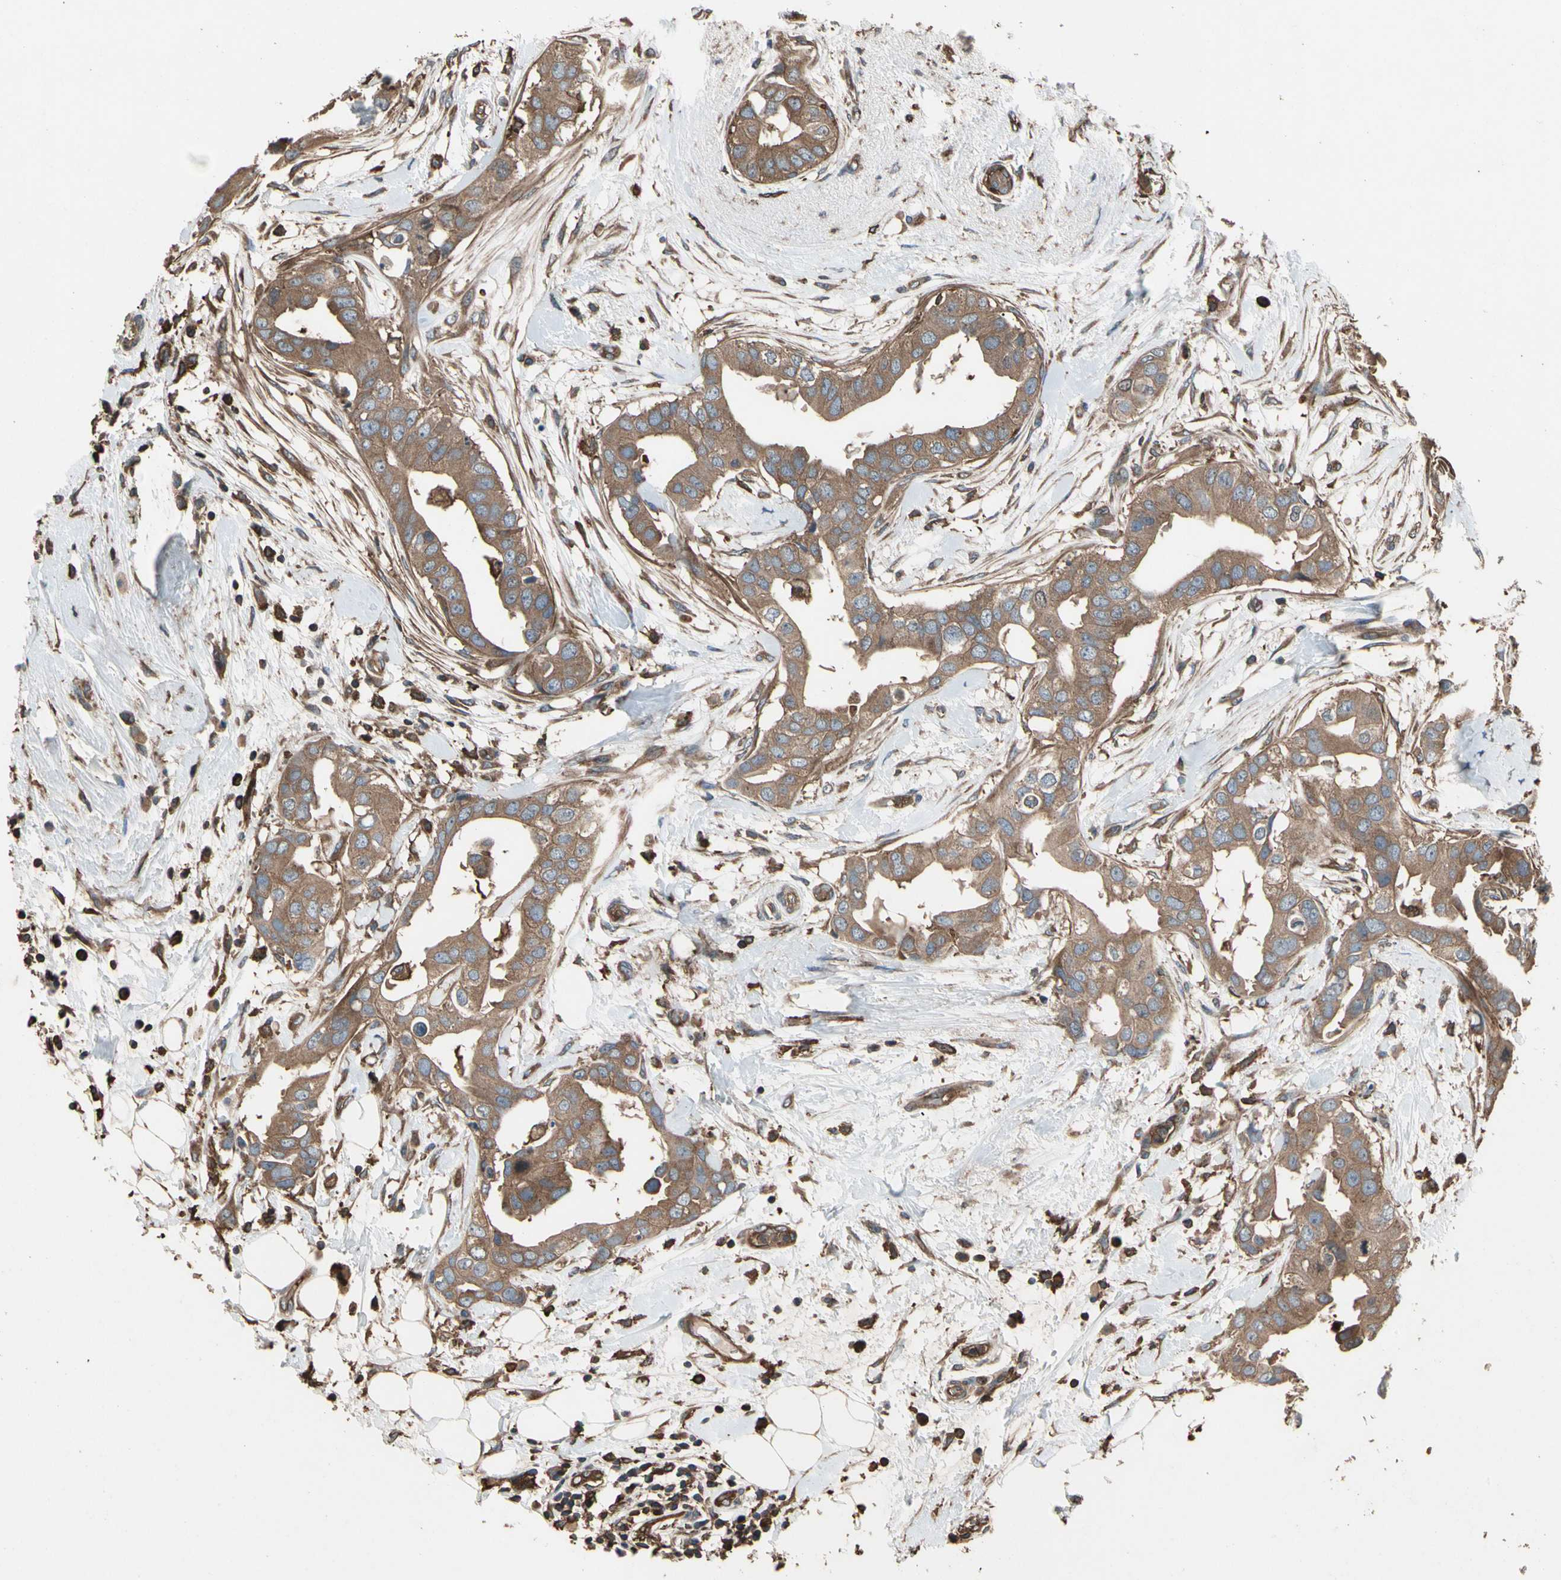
{"staining": {"intensity": "moderate", "quantity": ">75%", "location": "cytoplasmic/membranous"}, "tissue": "breast cancer", "cell_type": "Tumor cells", "image_type": "cancer", "snomed": [{"axis": "morphology", "description": "Duct carcinoma"}, {"axis": "topography", "description": "Breast"}], "caption": "IHC of breast cancer (invasive ductal carcinoma) demonstrates medium levels of moderate cytoplasmic/membranous expression in approximately >75% of tumor cells. (IHC, brightfield microscopy, high magnification).", "gene": "AGBL2", "patient": {"sex": "female", "age": 40}}